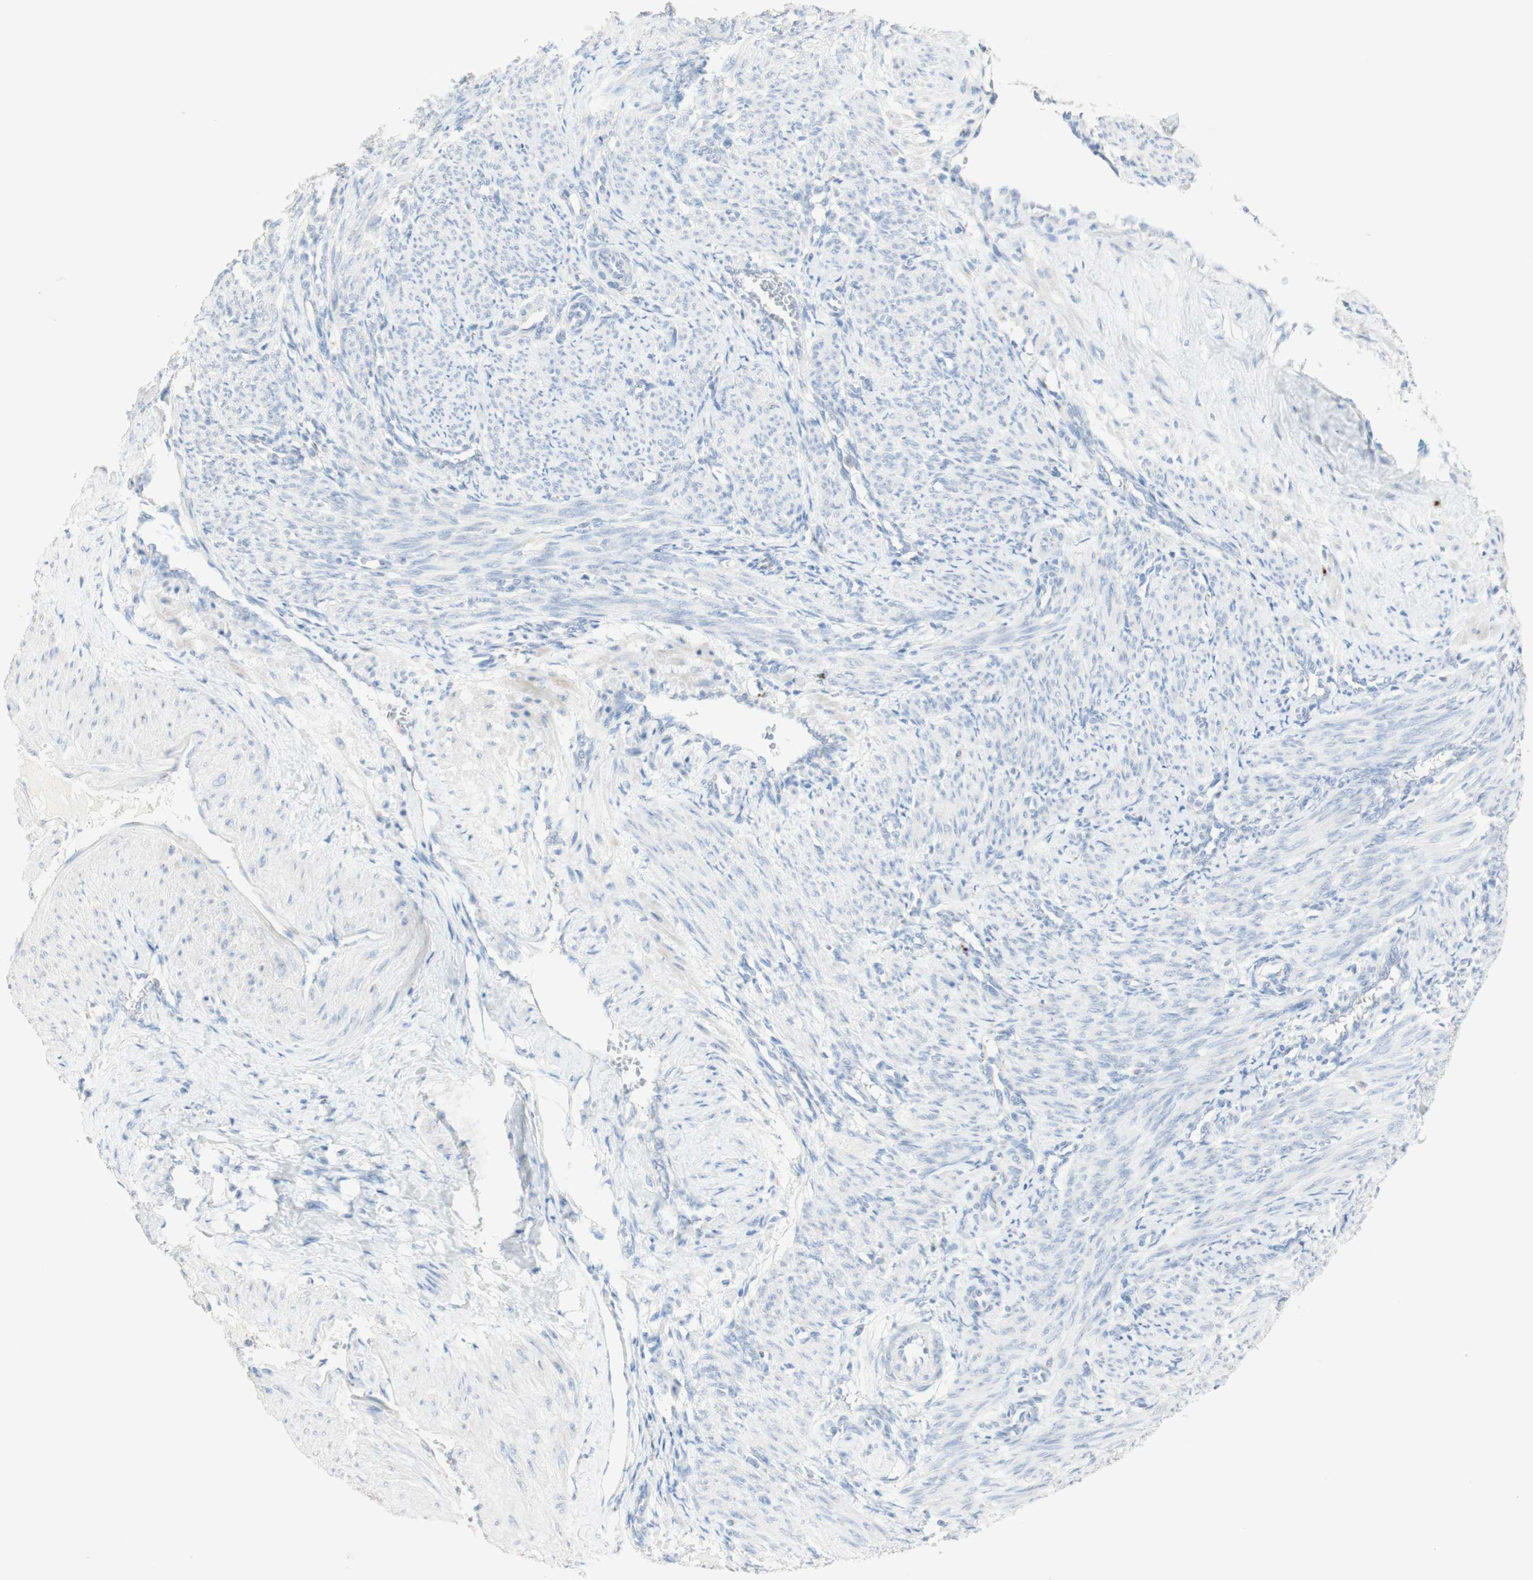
{"staining": {"intensity": "negative", "quantity": "none", "location": "none"}, "tissue": "smooth muscle", "cell_type": "Smooth muscle cells", "image_type": "normal", "snomed": [{"axis": "morphology", "description": "Normal tissue, NOS"}, {"axis": "topography", "description": "Endometrium"}], "caption": "This histopathology image is of benign smooth muscle stained with IHC to label a protein in brown with the nuclei are counter-stained blue. There is no positivity in smooth muscle cells.", "gene": "MANEA", "patient": {"sex": "female", "age": 33}}